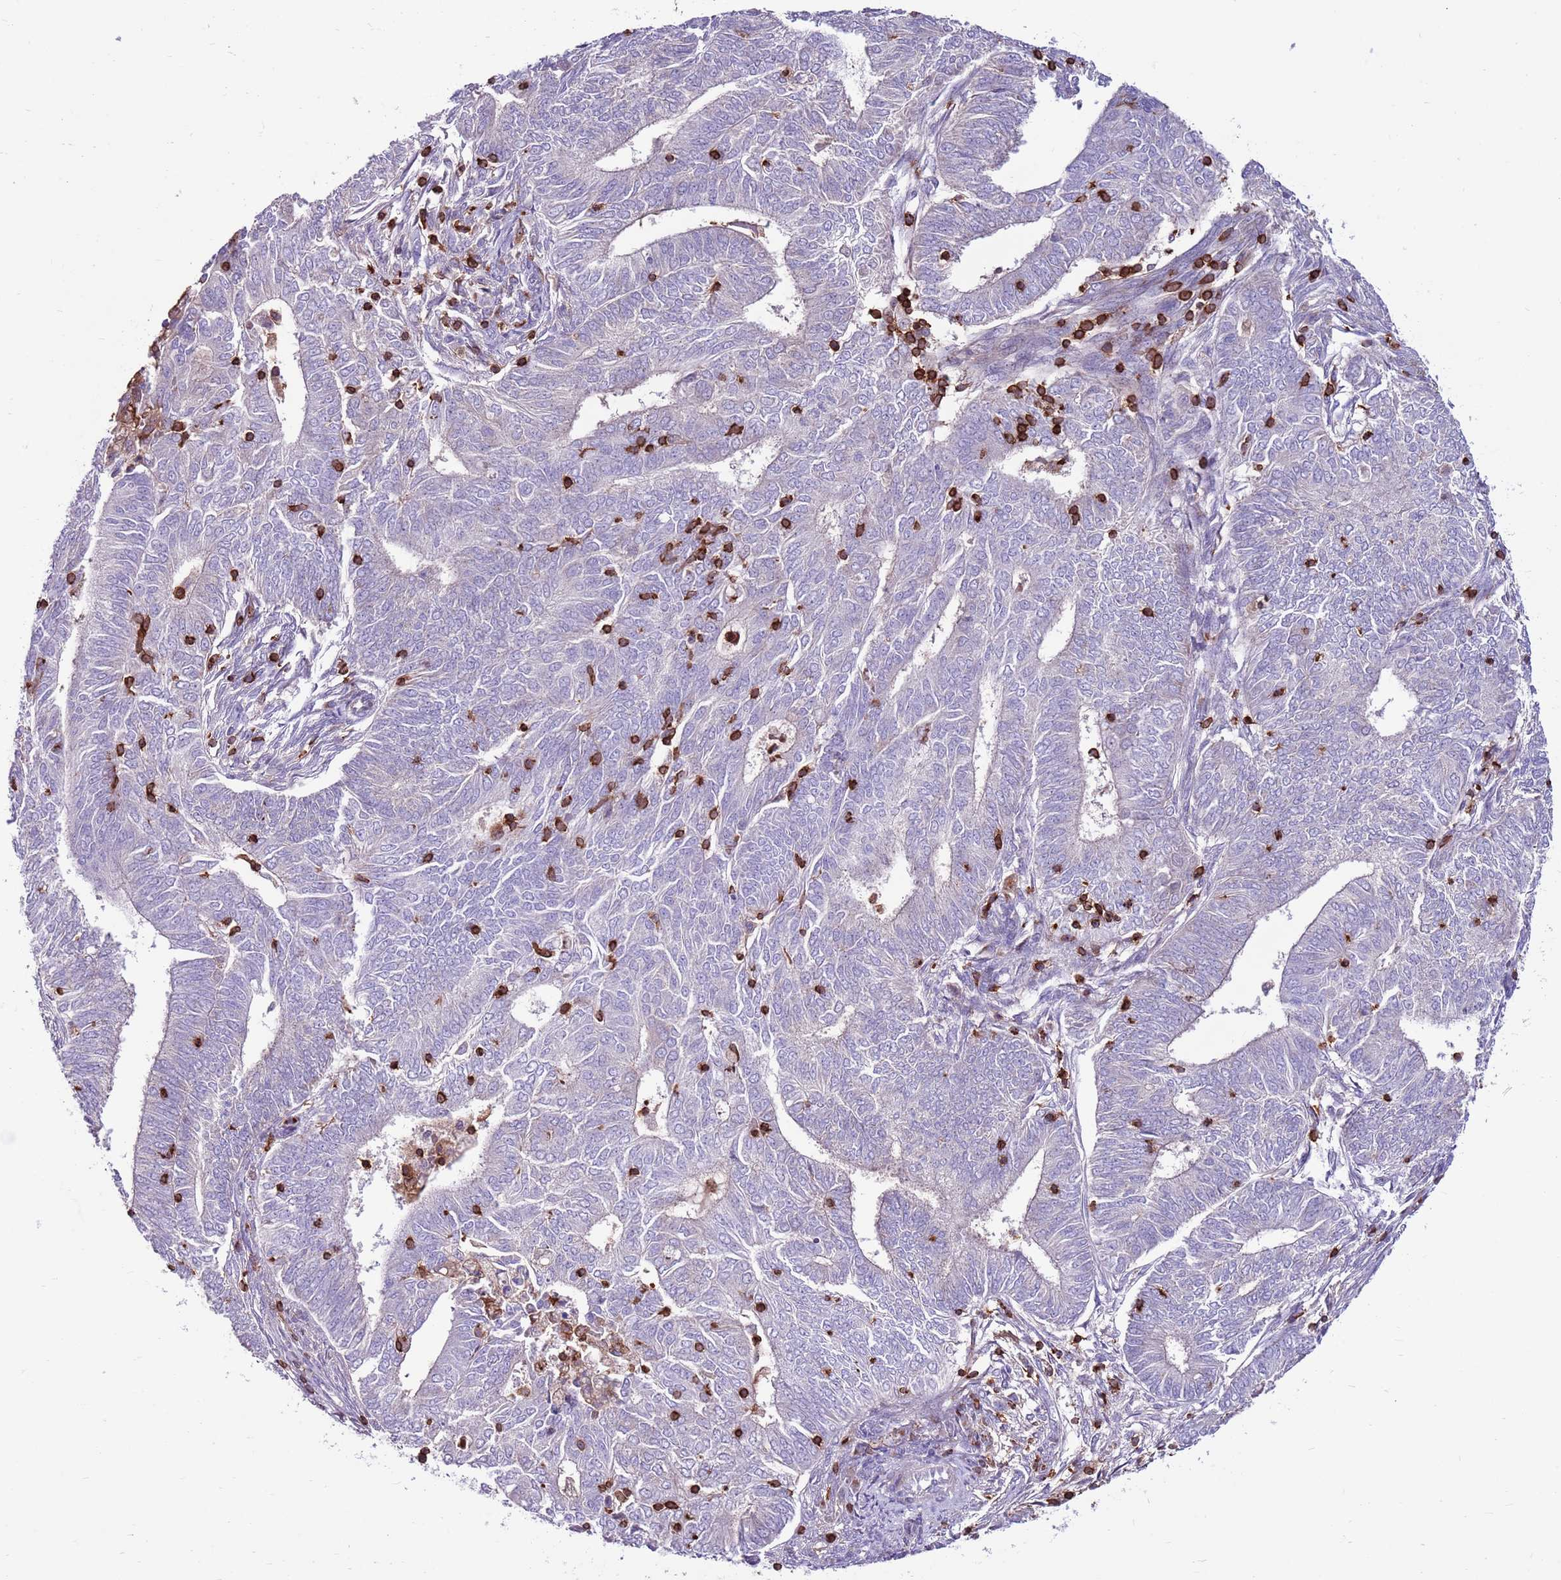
{"staining": {"intensity": "negative", "quantity": "none", "location": "none"}, "tissue": "endometrial cancer", "cell_type": "Tumor cells", "image_type": "cancer", "snomed": [{"axis": "morphology", "description": "Adenocarcinoma, NOS"}, {"axis": "topography", "description": "Endometrium"}], "caption": "Micrograph shows no significant protein staining in tumor cells of endometrial cancer (adenocarcinoma).", "gene": "ZSWIM1", "patient": {"sex": "female", "age": 62}}